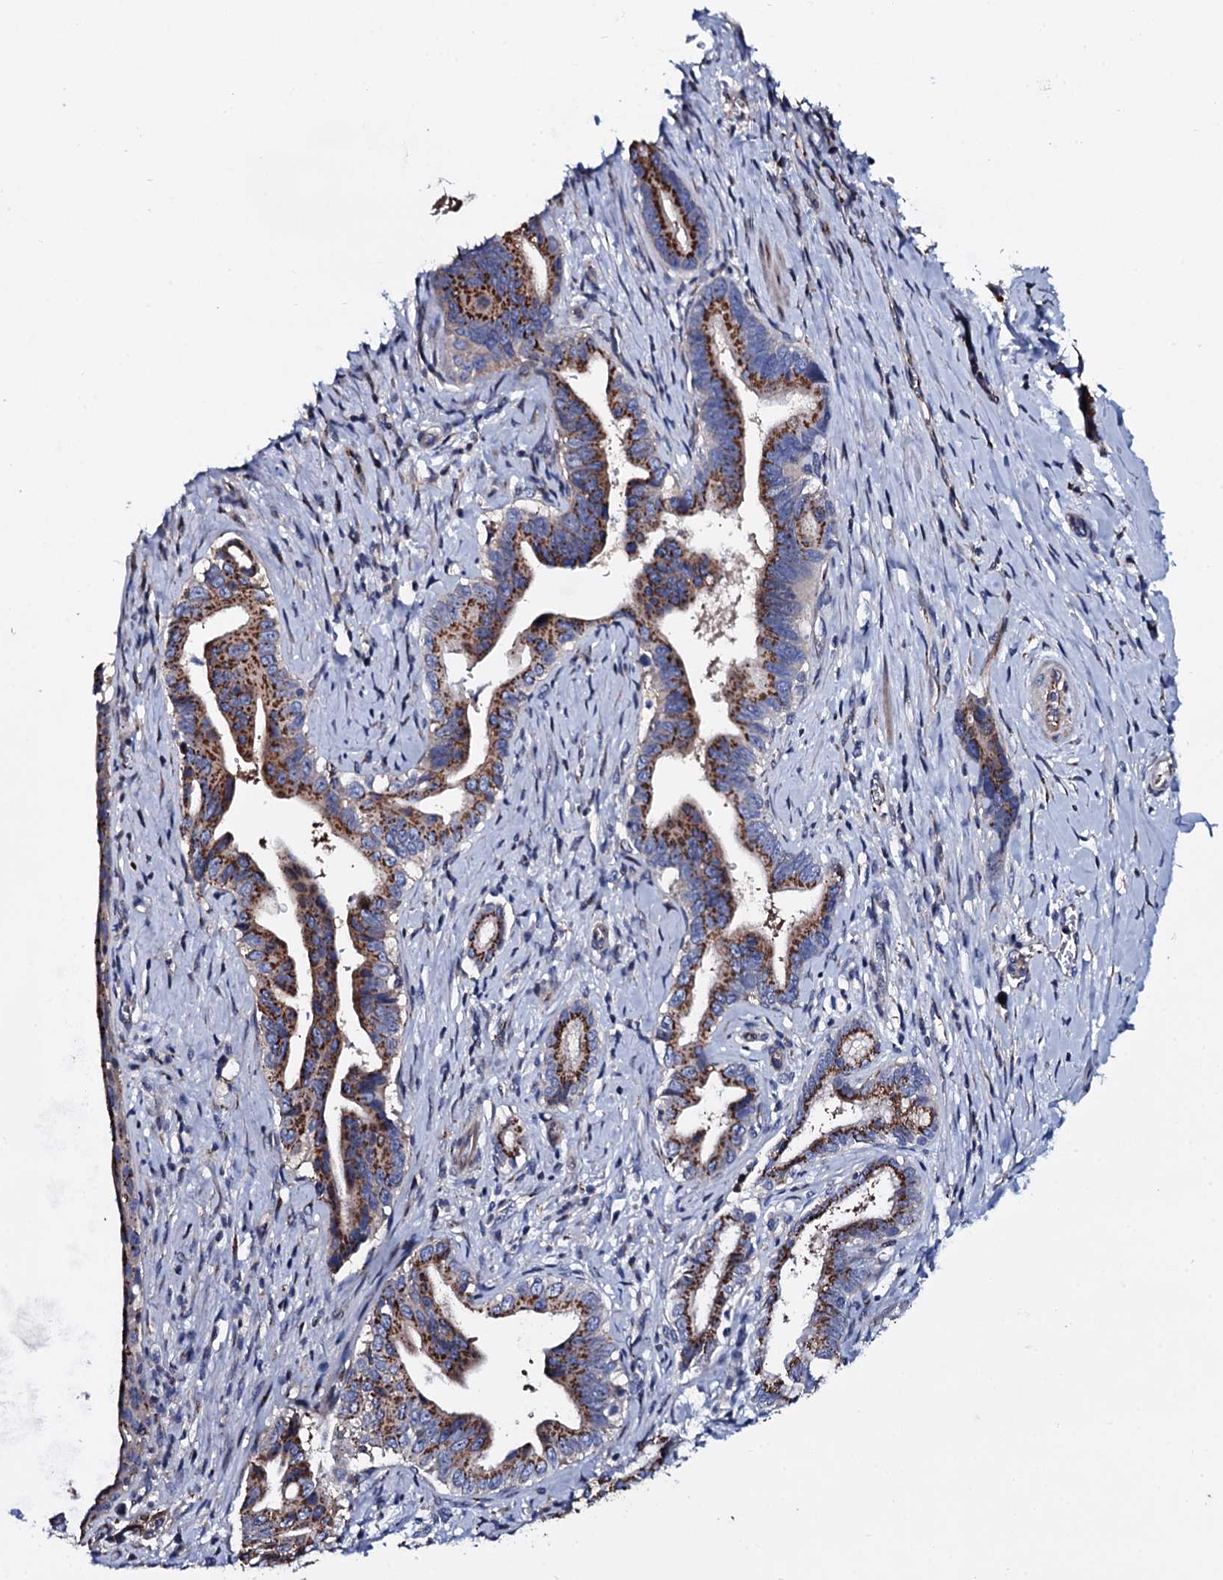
{"staining": {"intensity": "strong", "quantity": "25%-75%", "location": "cytoplasmic/membranous"}, "tissue": "pancreatic cancer", "cell_type": "Tumor cells", "image_type": "cancer", "snomed": [{"axis": "morphology", "description": "Adenocarcinoma, NOS"}, {"axis": "topography", "description": "Pancreas"}], "caption": "Protein expression analysis of pancreatic cancer (adenocarcinoma) displays strong cytoplasmic/membranous expression in about 25%-75% of tumor cells. Immunohistochemistry stains the protein of interest in brown and the nuclei are stained blue.", "gene": "PLET1", "patient": {"sex": "female", "age": 55}}